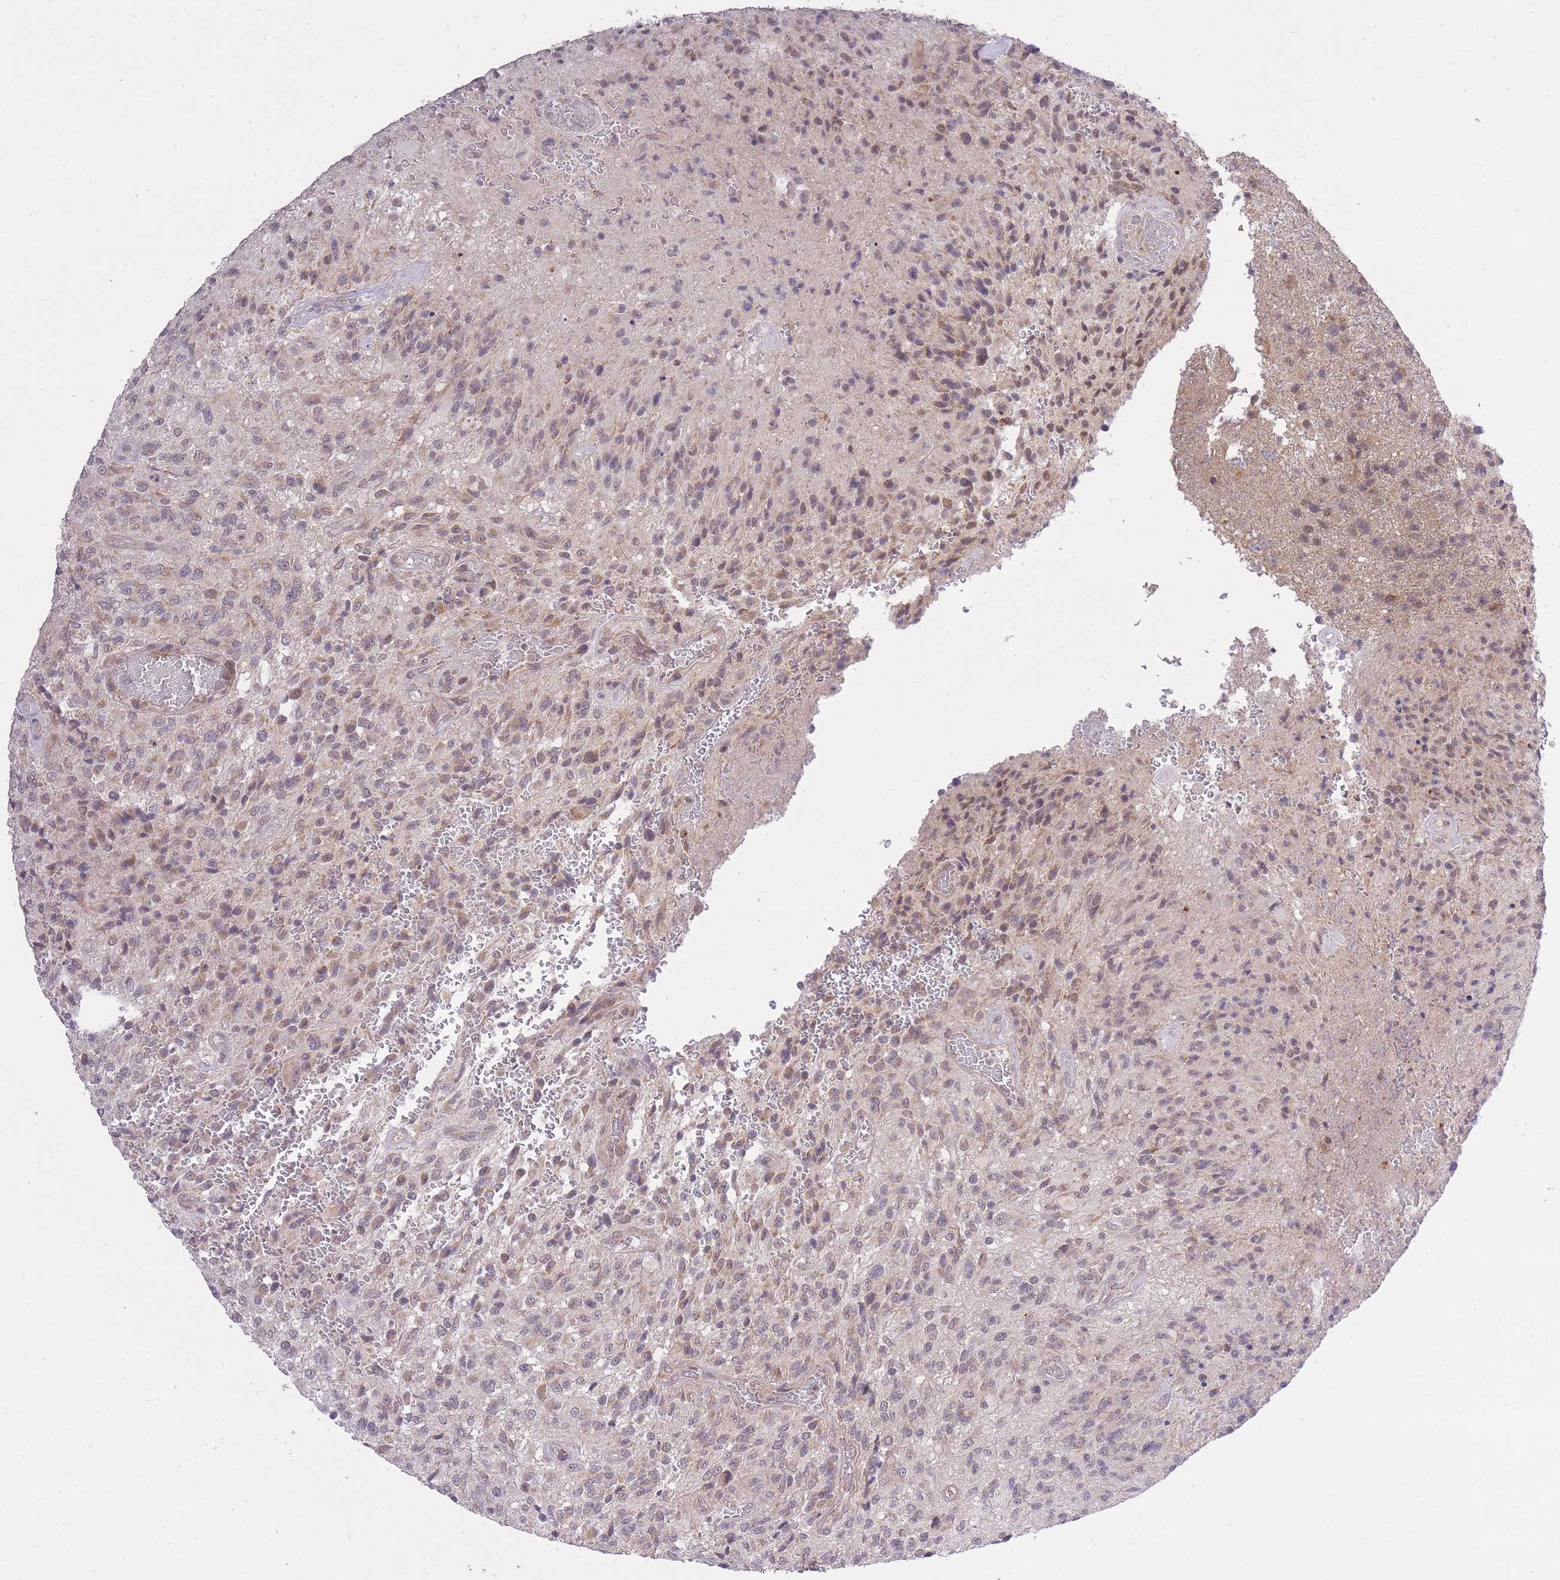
{"staining": {"intensity": "negative", "quantity": "none", "location": "none"}, "tissue": "glioma", "cell_type": "Tumor cells", "image_type": "cancer", "snomed": [{"axis": "morphology", "description": "Normal tissue, NOS"}, {"axis": "morphology", "description": "Glioma, malignant, High grade"}, {"axis": "topography", "description": "Cerebral cortex"}], "caption": "Malignant glioma (high-grade) was stained to show a protein in brown. There is no significant expression in tumor cells. The staining is performed using DAB brown chromogen with nuclei counter-stained in using hematoxylin.", "gene": "ELOA2", "patient": {"sex": "male", "age": 56}}